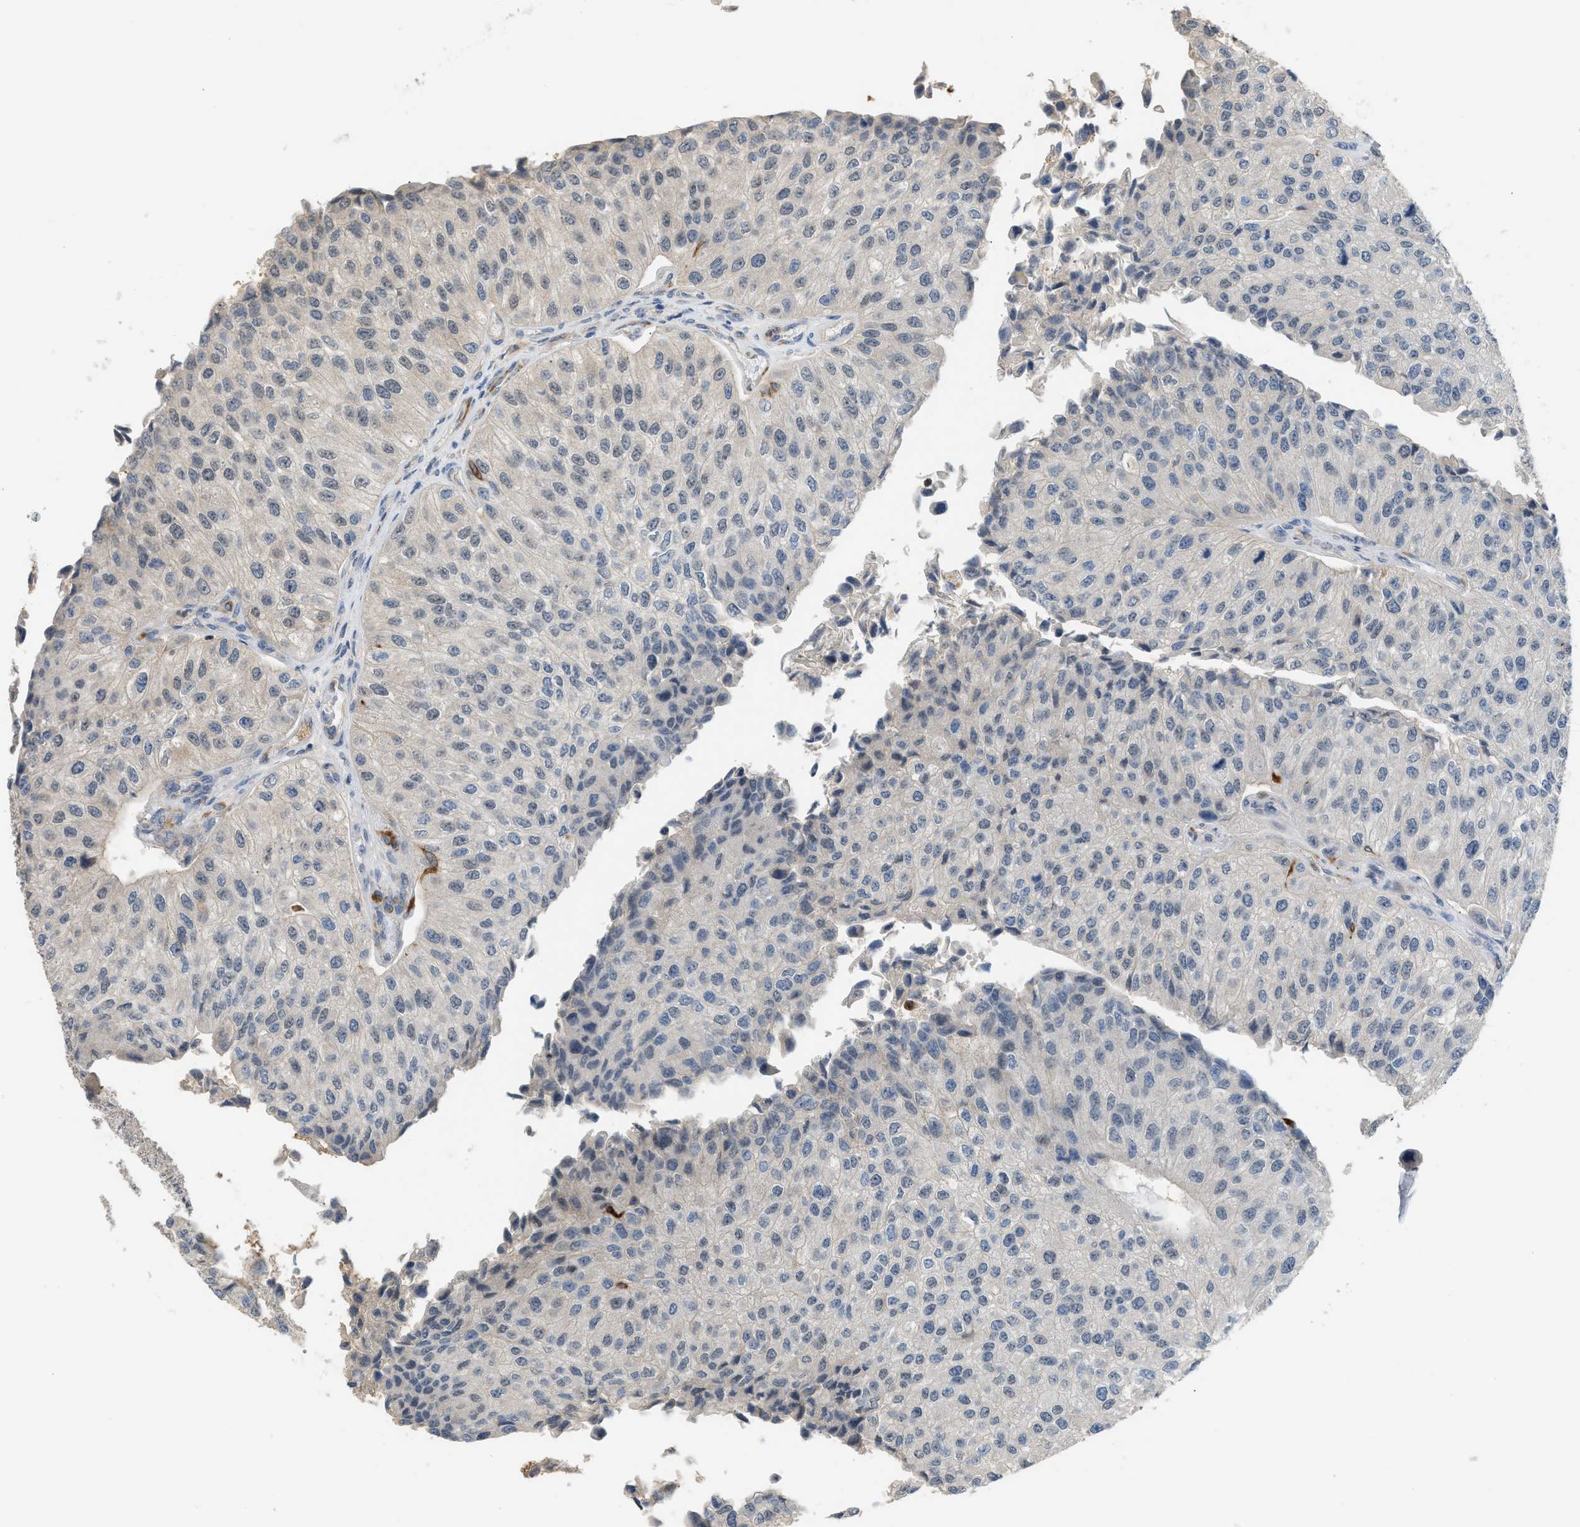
{"staining": {"intensity": "negative", "quantity": "none", "location": "none"}, "tissue": "urothelial cancer", "cell_type": "Tumor cells", "image_type": "cancer", "snomed": [{"axis": "morphology", "description": "Urothelial carcinoma, High grade"}, {"axis": "topography", "description": "Kidney"}, {"axis": "topography", "description": "Urinary bladder"}], "caption": "Tumor cells are negative for protein expression in human urothelial carcinoma (high-grade).", "gene": "RHBDF2", "patient": {"sex": "male", "age": 77}}